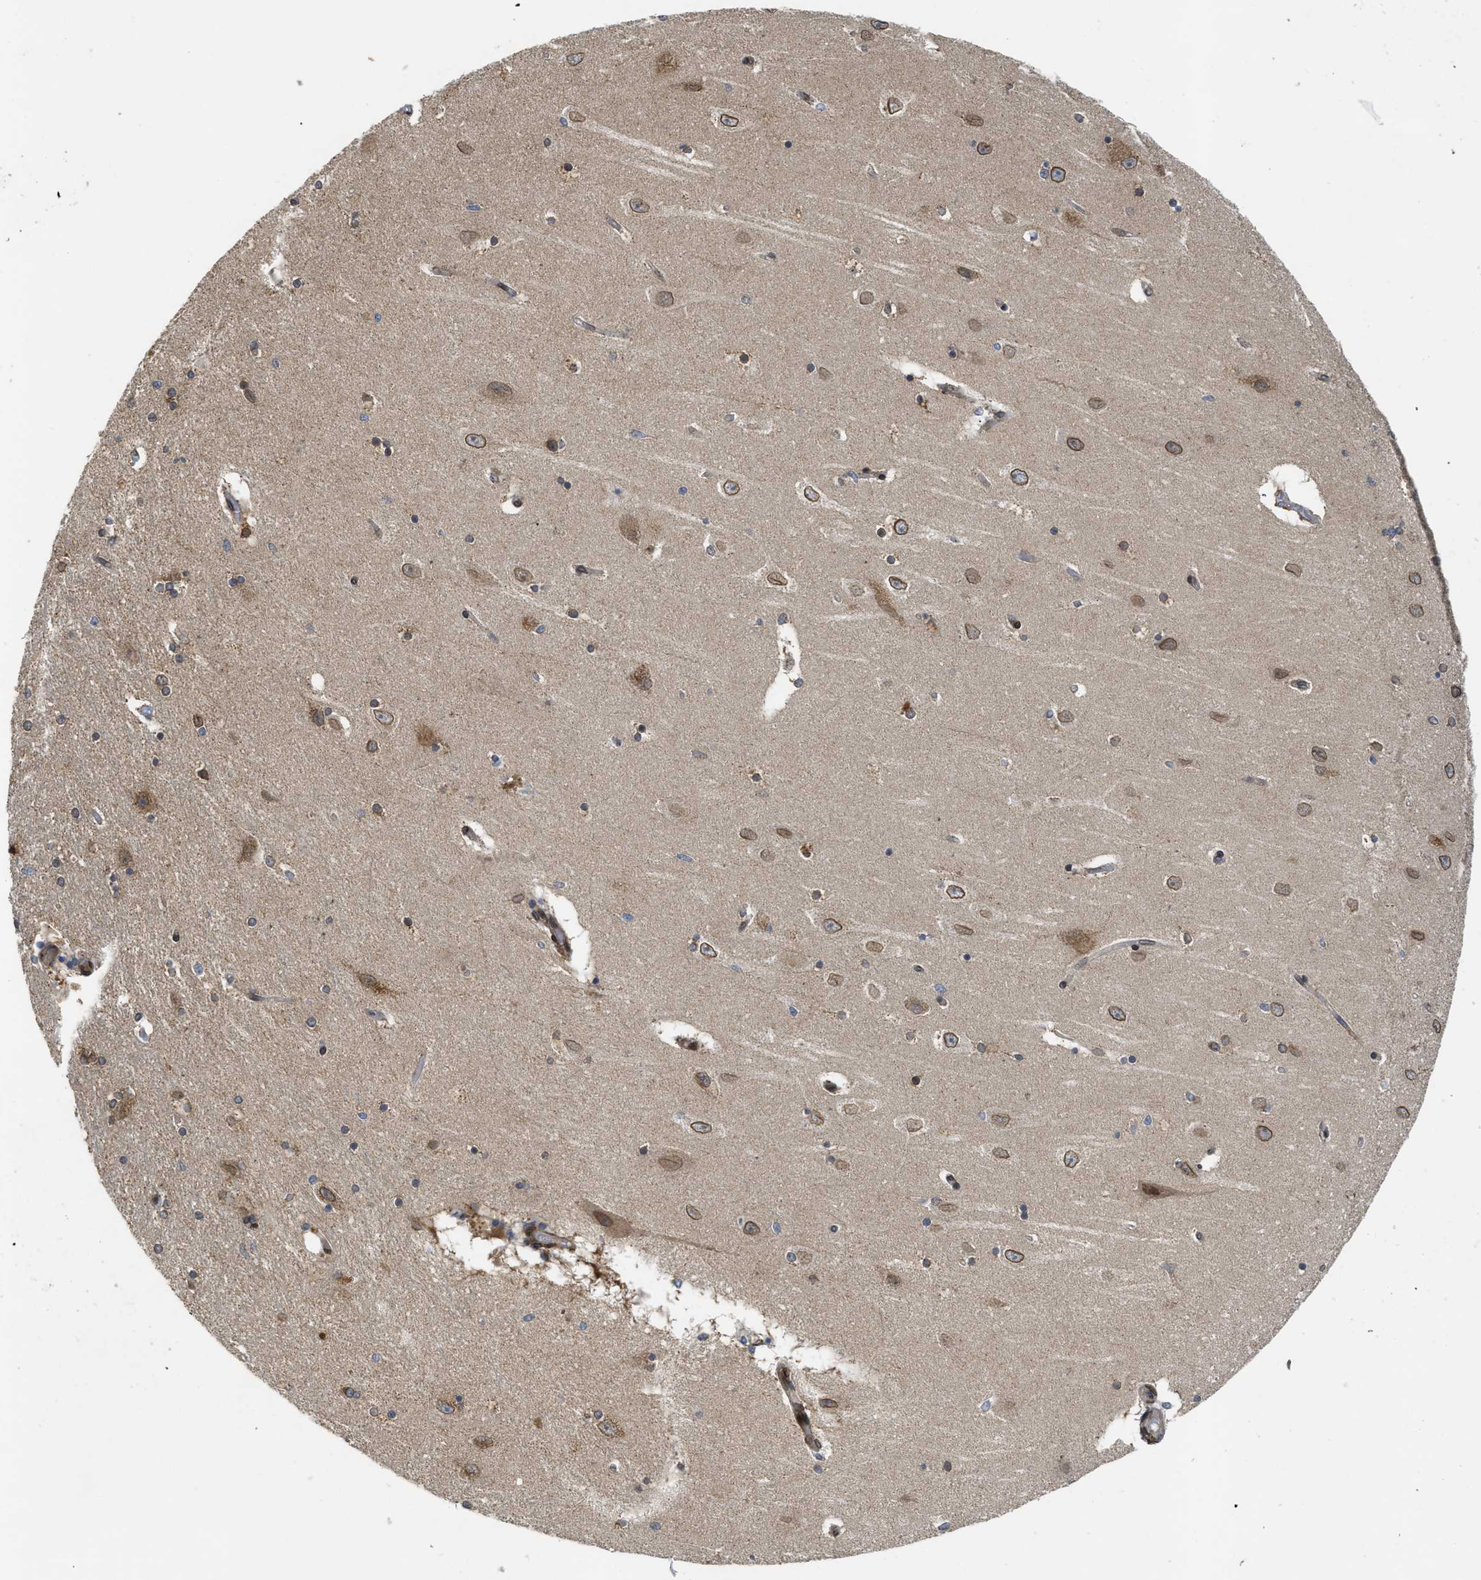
{"staining": {"intensity": "moderate", "quantity": "25%-75%", "location": "cytoplasmic/membranous"}, "tissue": "hippocampus", "cell_type": "Glial cells", "image_type": "normal", "snomed": [{"axis": "morphology", "description": "Normal tissue, NOS"}, {"axis": "topography", "description": "Hippocampus"}], "caption": "Unremarkable hippocampus demonstrates moderate cytoplasmic/membranous staining in about 25%-75% of glial cells, visualized by immunohistochemistry.", "gene": "EIF2AK3", "patient": {"sex": "female", "age": 54}}